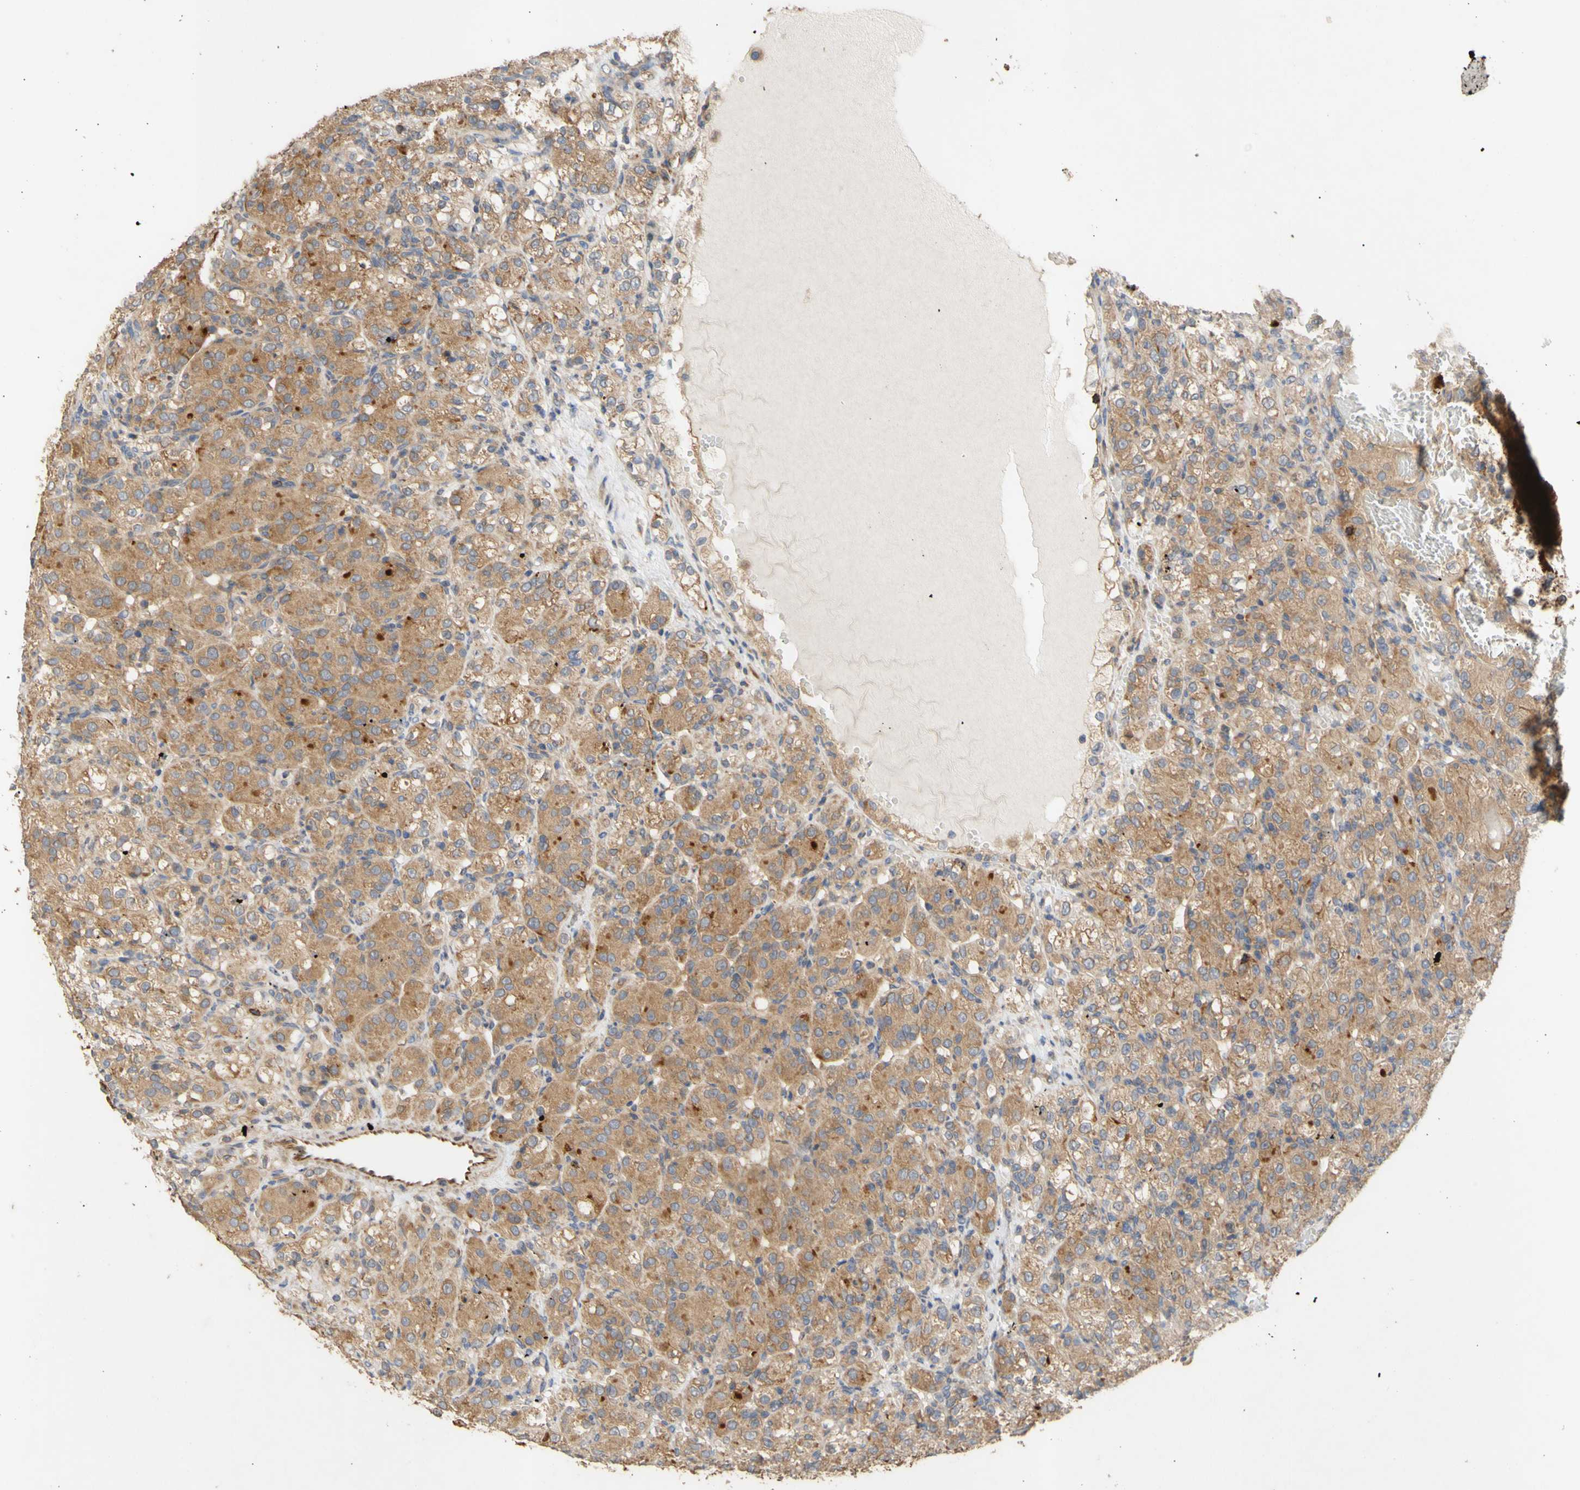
{"staining": {"intensity": "moderate", "quantity": ">75%", "location": "cytoplasmic/membranous"}, "tissue": "renal cancer", "cell_type": "Tumor cells", "image_type": "cancer", "snomed": [{"axis": "morphology", "description": "Adenocarcinoma, NOS"}, {"axis": "topography", "description": "Kidney"}], "caption": "Renal adenocarcinoma stained for a protein displays moderate cytoplasmic/membranous positivity in tumor cells.", "gene": "EIF2S3", "patient": {"sex": "male", "age": 61}}